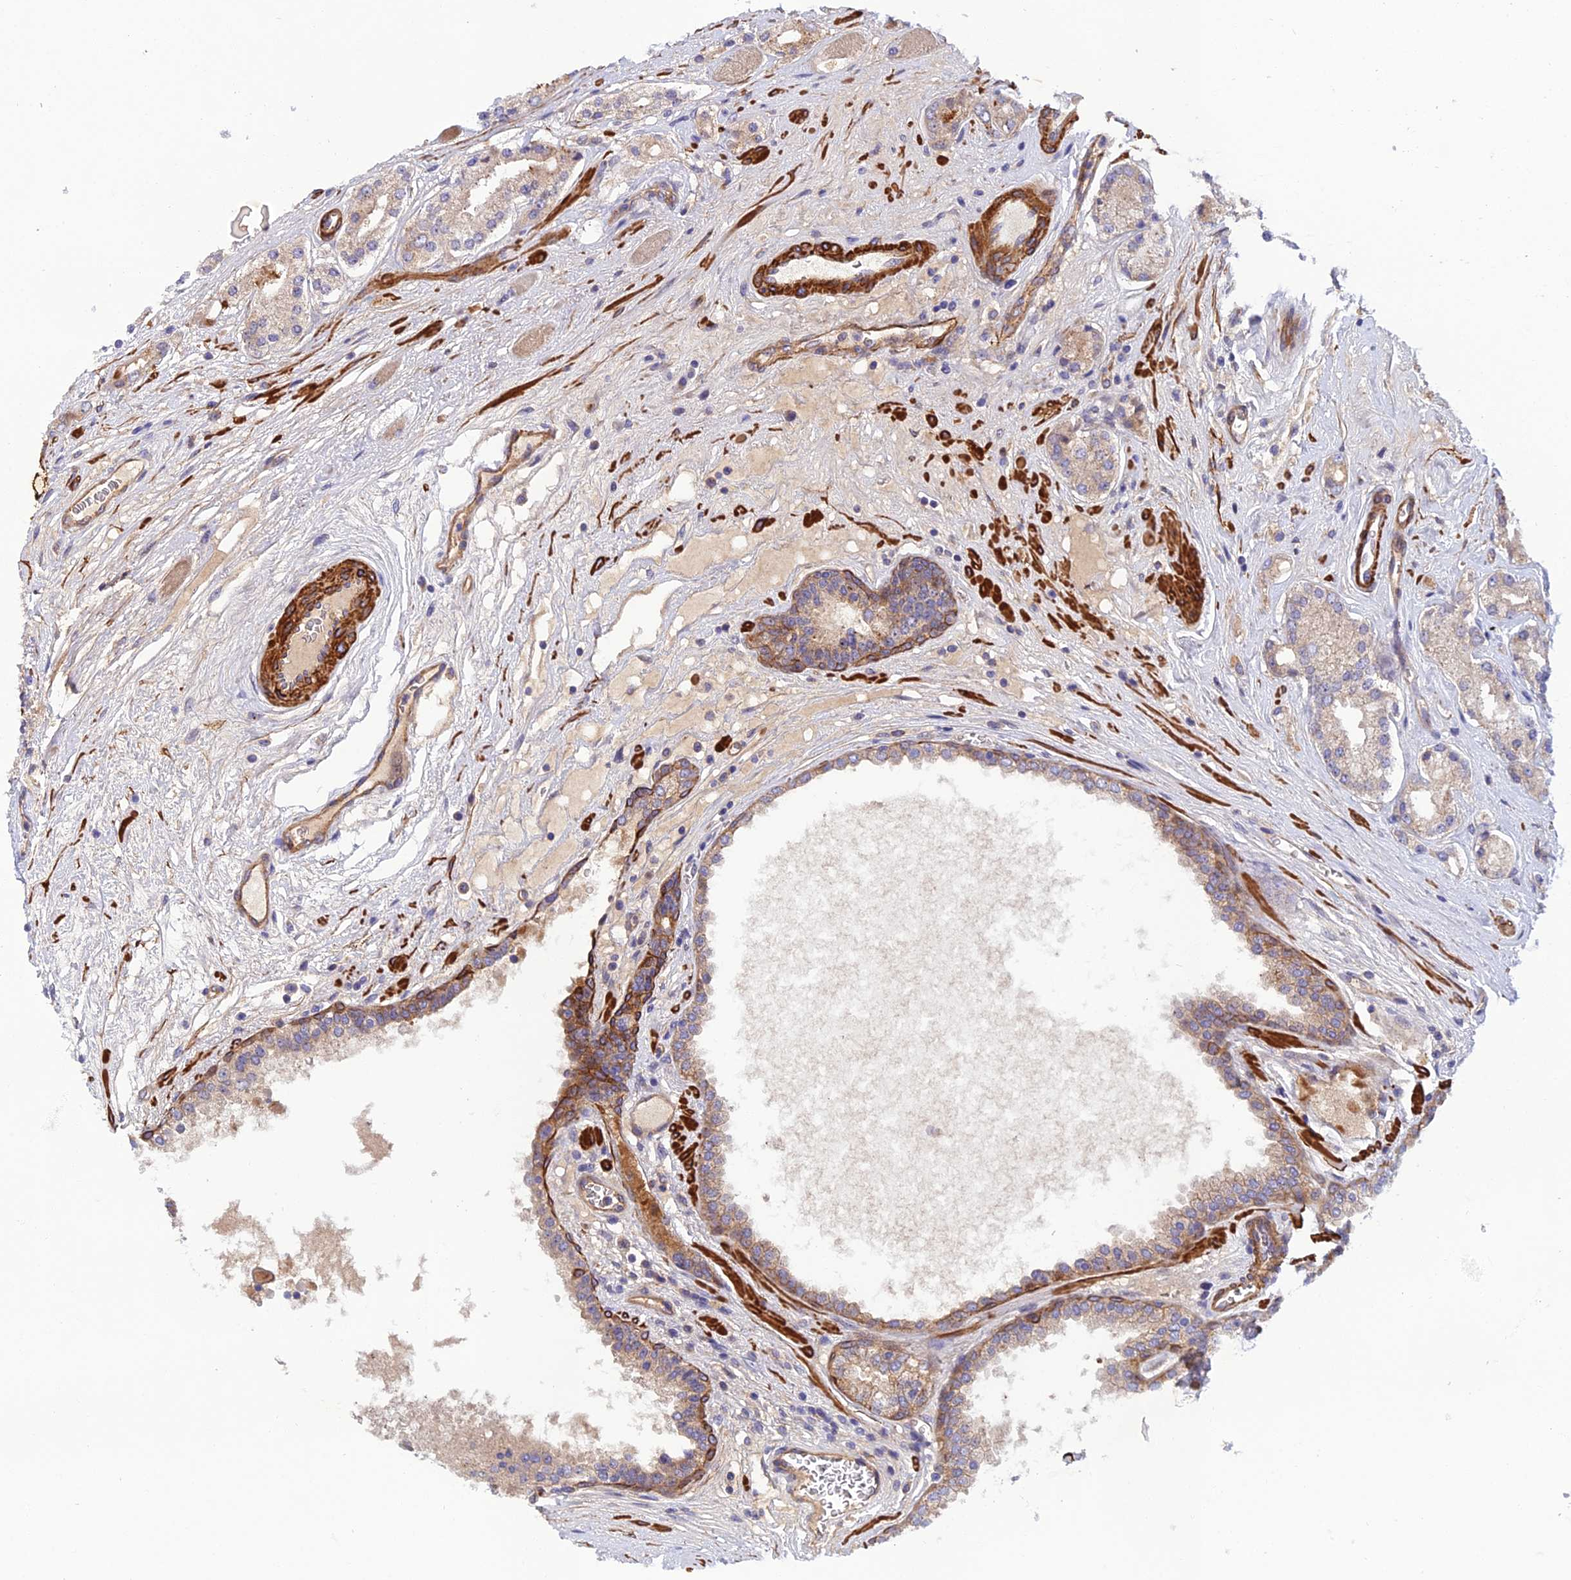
{"staining": {"intensity": "weak", "quantity": "<25%", "location": "cytoplasmic/membranous"}, "tissue": "prostate cancer", "cell_type": "Tumor cells", "image_type": "cancer", "snomed": [{"axis": "morphology", "description": "Adenocarcinoma, High grade"}, {"axis": "topography", "description": "Prostate"}], "caption": "Prostate cancer was stained to show a protein in brown. There is no significant staining in tumor cells. The staining was performed using DAB (3,3'-diaminobenzidine) to visualize the protein expression in brown, while the nuclei were stained in blue with hematoxylin (Magnification: 20x).", "gene": "RALGAPA2", "patient": {"sex": "male", "age": 67}}